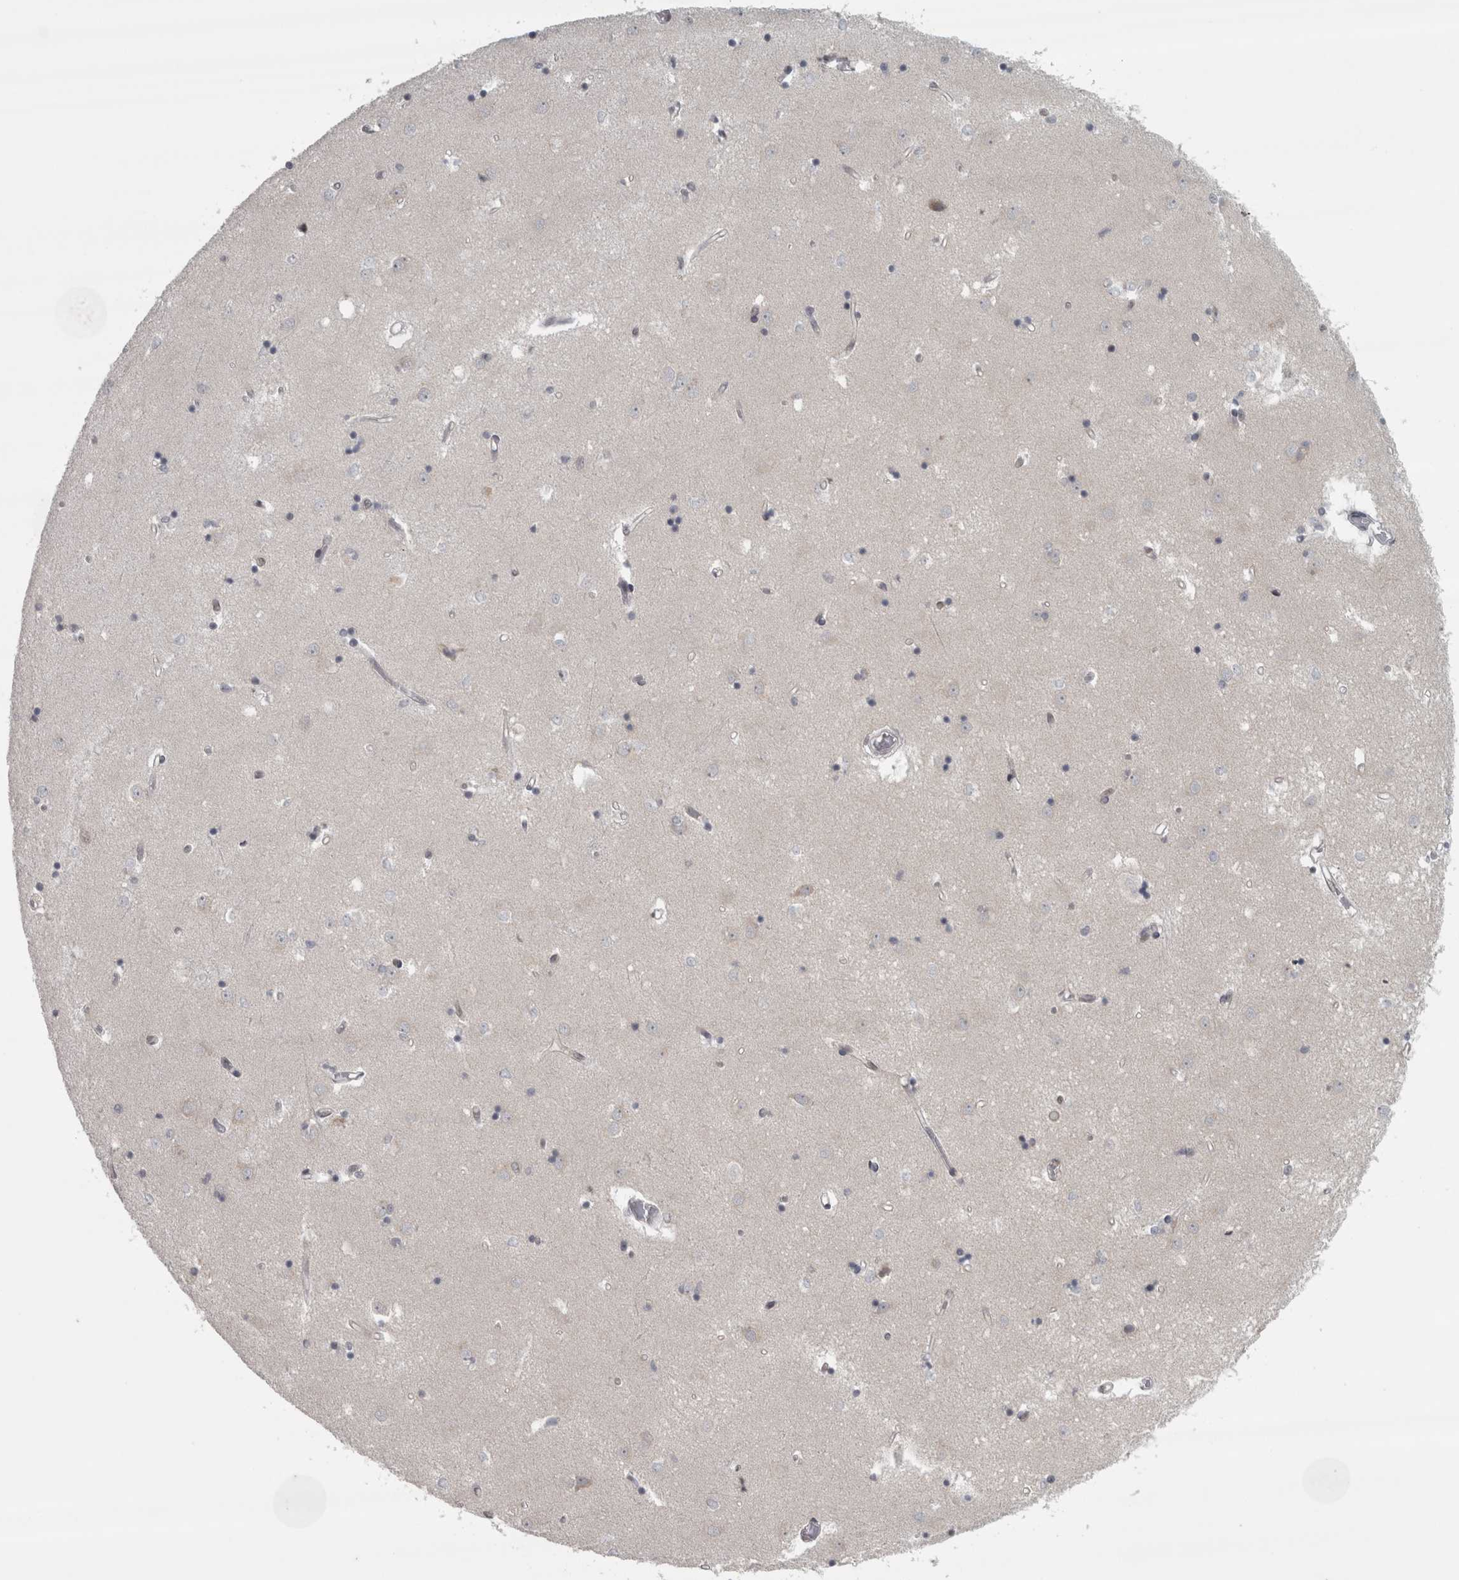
{"staining": {"intensity": "weak", "quantity": "<25%", "location": "nuclear"}, "tissue": "caudate", "cell_type": "Glial cells", "image_type": "normal", "snomed": [{"axis": "morphology", "description": "Normal tissue, NOS"}, {"axis": "topography", "description": "Lateral ventricle wall"}], "caption": "This is a micrograph of immunohistochemistry (IHC) staining of normal caudate, which shows no expression in glial cells.", "gene": "MICU3", "patient": {"sex": "male", "age": 45}}